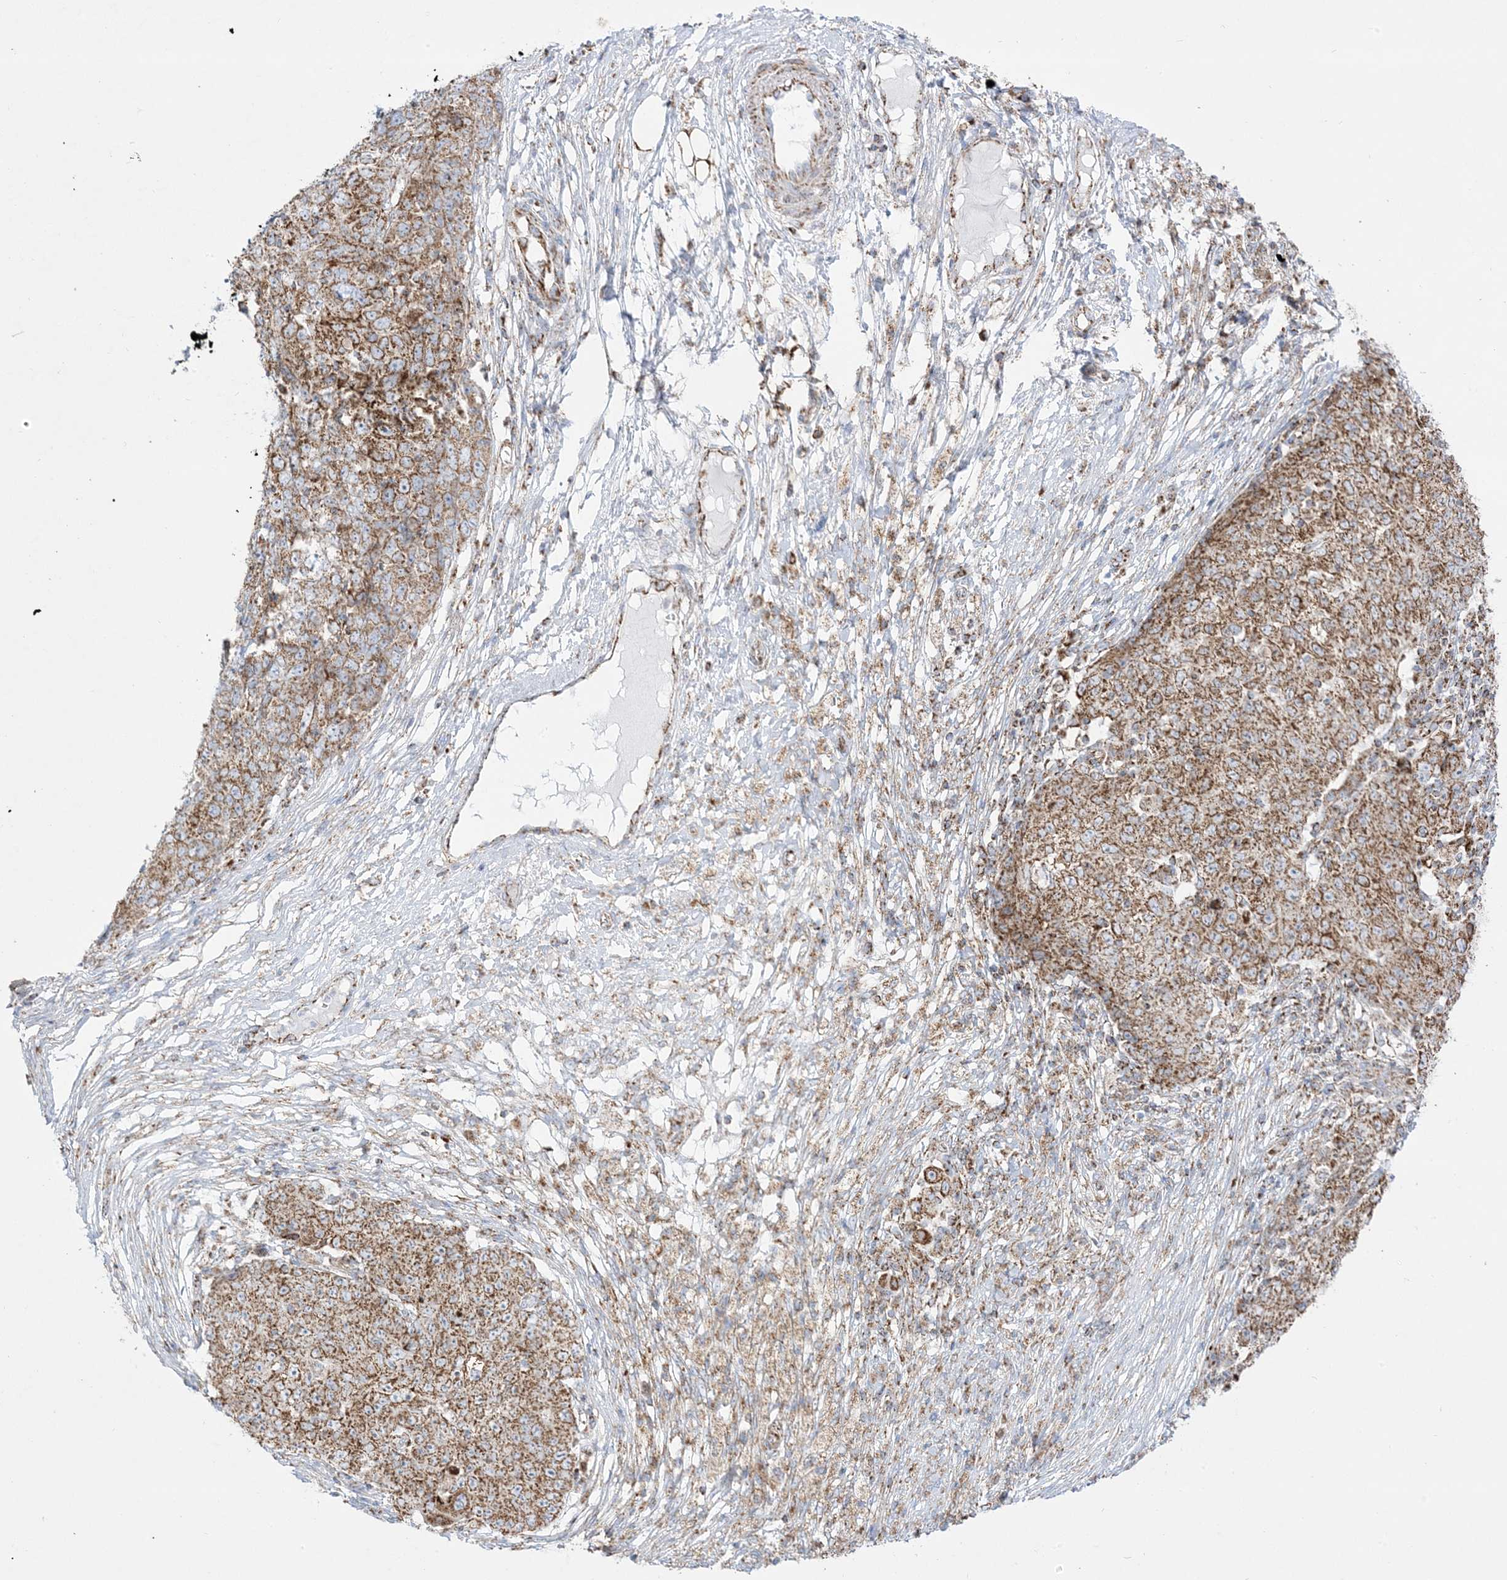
{"staining": {"intensity": "moderate", "quantity": ">75%", "location": "cytoplasmic/membranous"}, "tissue": "ovarian cancer", "cell_type": "Tumor cells", "image_type": "cancer", "snomed": [{"axis": "morphology", "description": "Carcinoma, endometroid"}, {"axis": "topography", "description": "Ovary"}], "caption": "Endometroid carcinoma (ovarian) stained for a protein (brown) exhibits moderate cytoplasmic/membranous positive positivity in about >75% of tumor cells.", "gene": "MRPS36", "patient": {"sex": "female", "age": 42}}